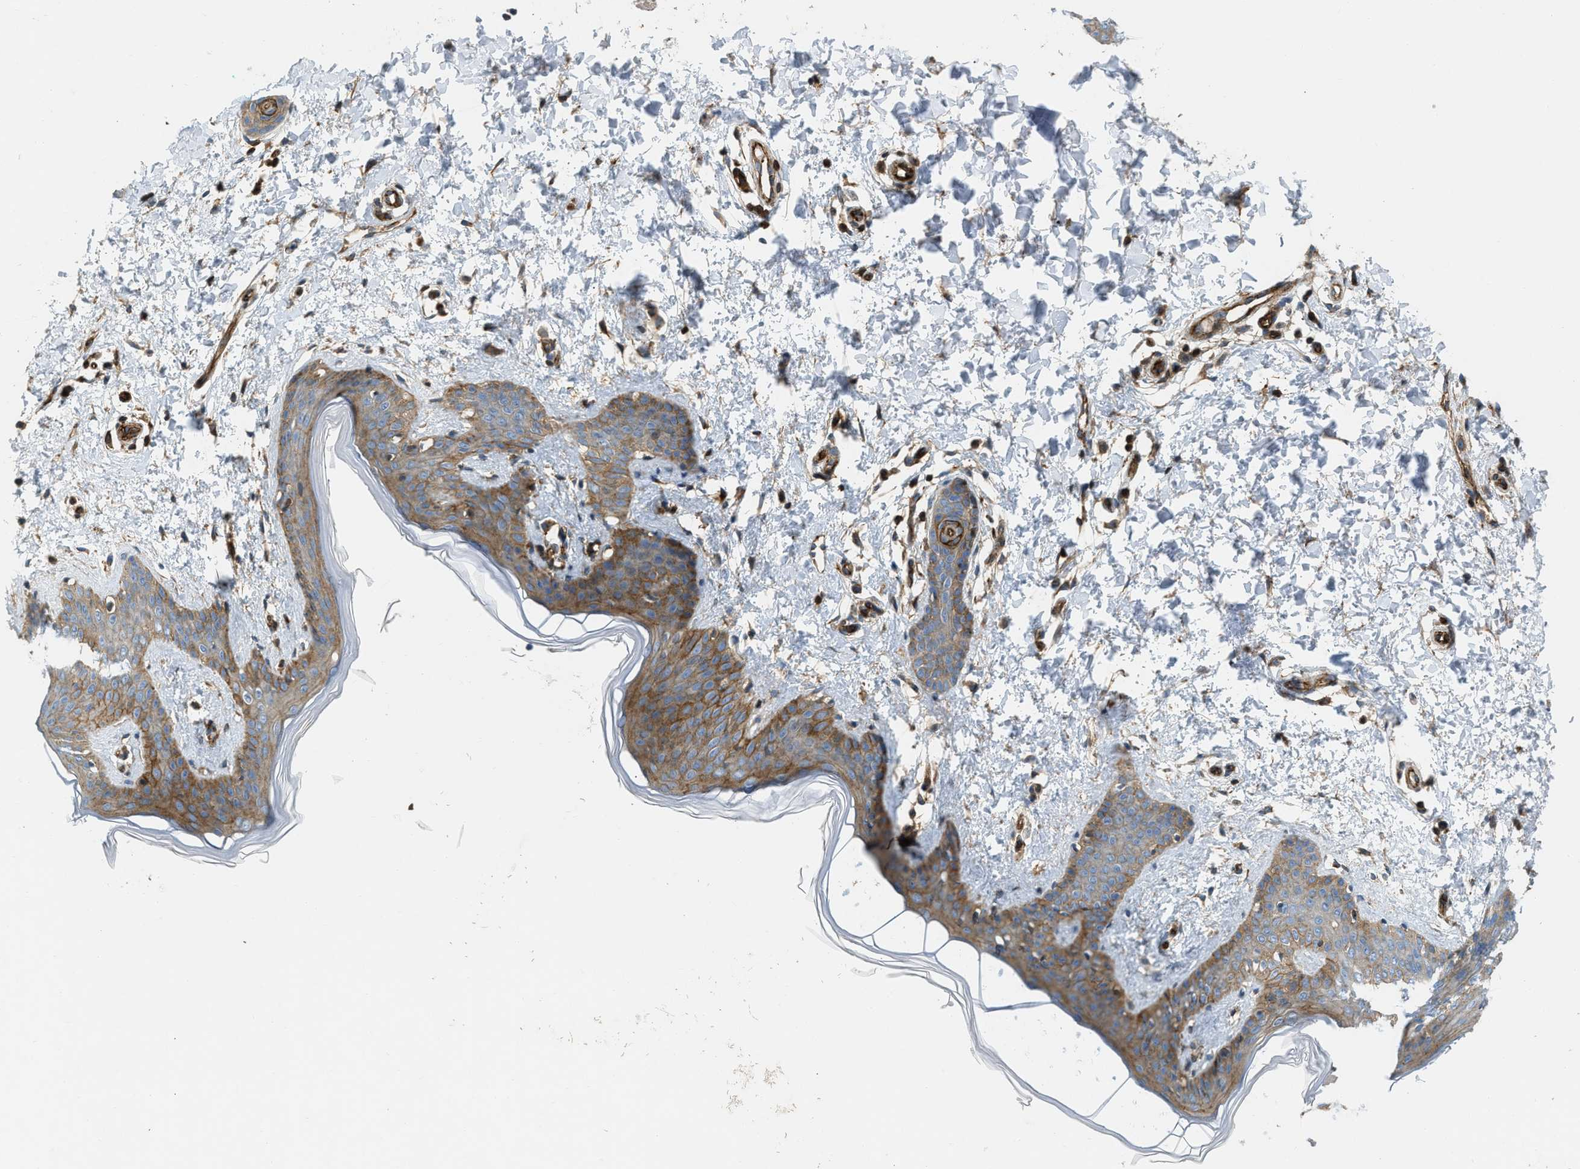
{"staining": {"intensity": "moderate", "quantity": ">75%", "location": "cytoplasmic/membranous"}, "tissue": "skin", "cell_type": "Fibroblasts", "image_type": "normal", "snomed": [{"axis": "morphology", "description": "Normal tissue, NOS"}, {"axis": "topography", "description": "Skin"}], "caption": "Protein staining reveals moderate cytoplasmic/membranous staining in approximately >75% of fibroblasts in benign skin. (DAB (3,3'-diaminobenzidine) IHC with brightfield microscopy, high magnification).", "gene": "NYNRIN", "patient": {"sex": "female", "age": 17}}